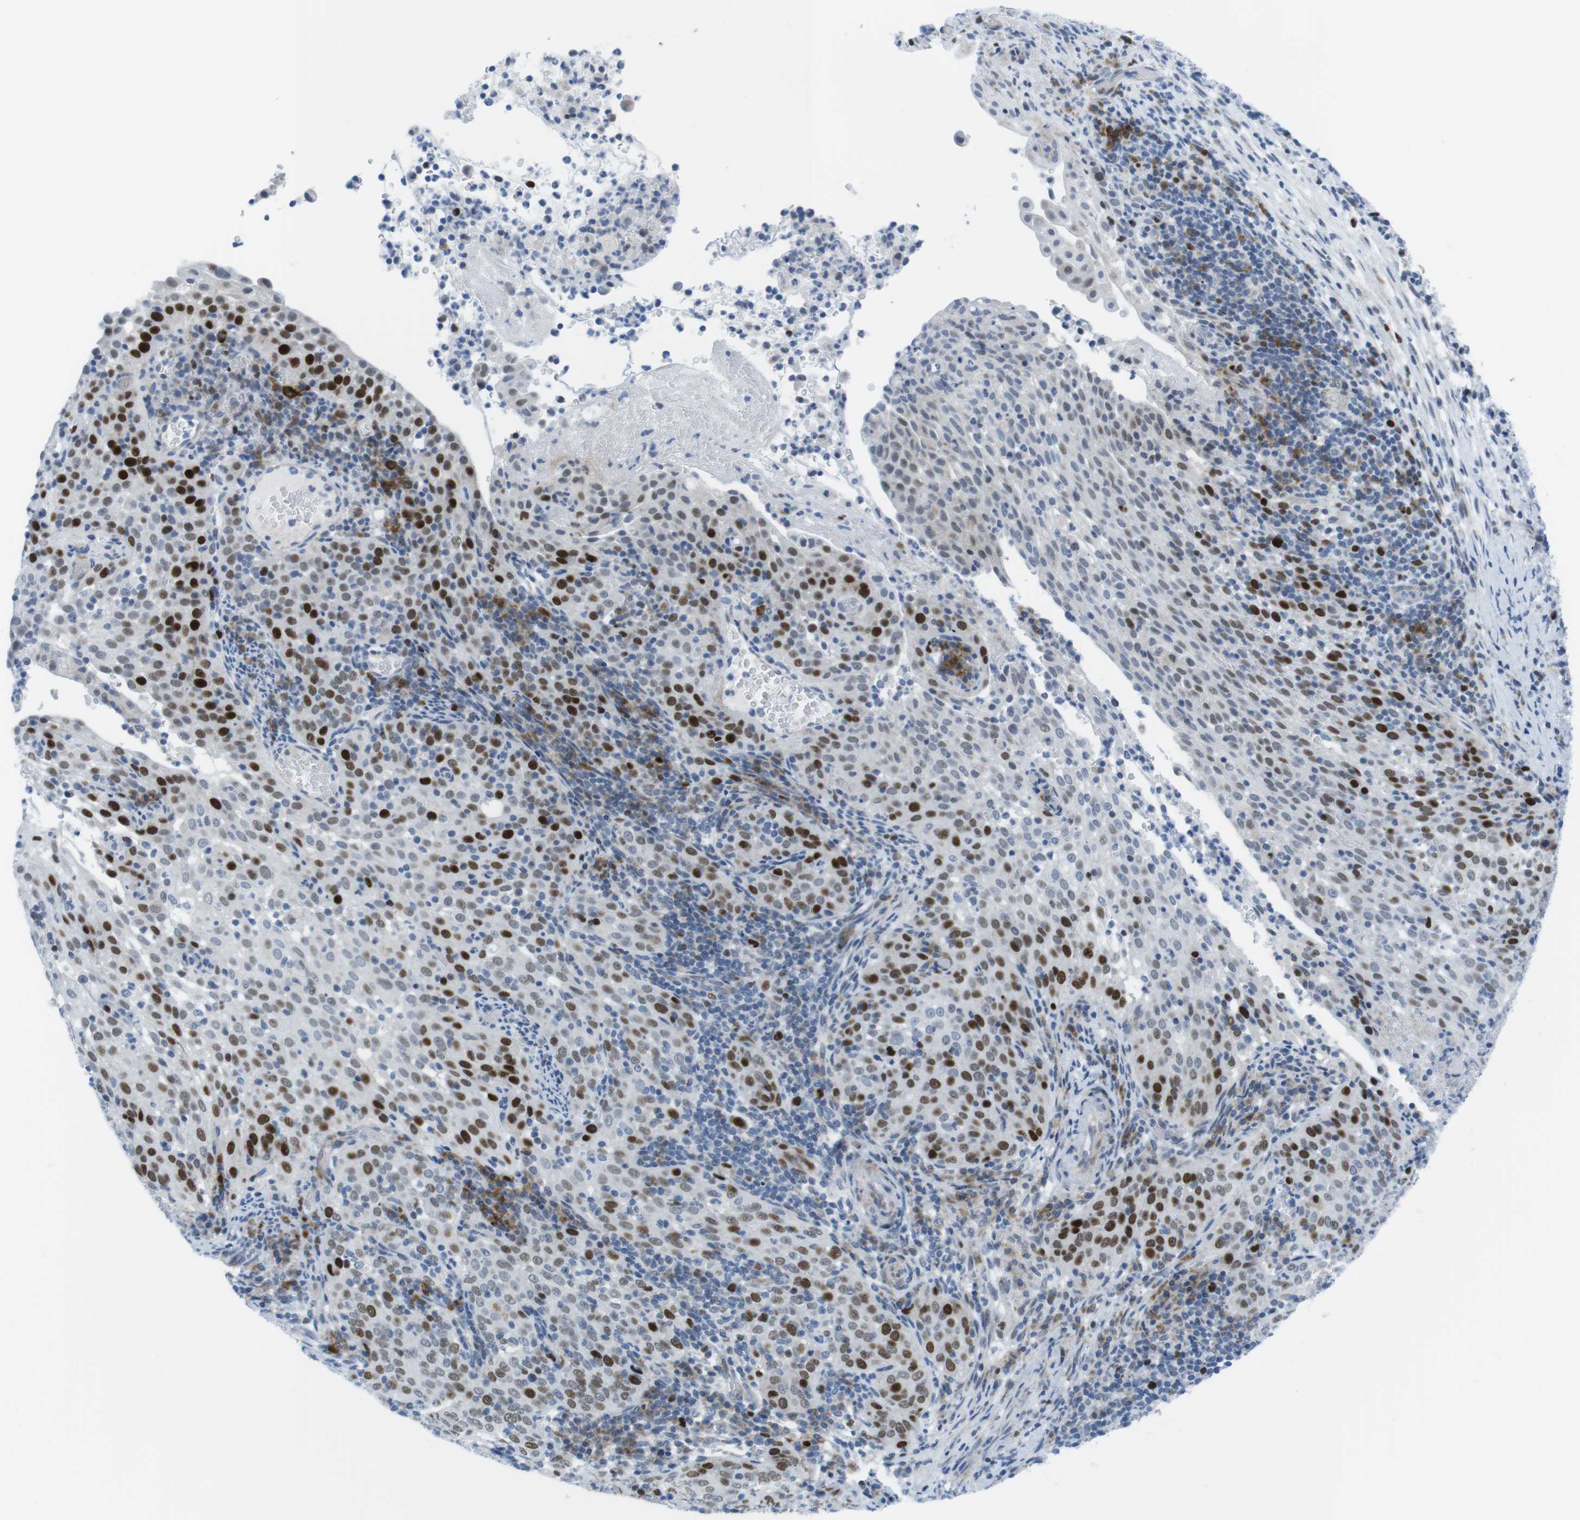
{"staining": {"intensity": "strong", "quantity": "25%-75%", "location": "nuclear"}, "tissue": "cervical cancer", "cell_type": "Tumor cells", "image_type": "cancer", "snomed": [{"axis": "morphology", "description": "Squamous cell carcinoma, NOS"}, {"axis": "topography", "description": "Cervix"}], "caption": "Cervical squamous cell carcinoma stained with immunohistochemistry displays strong nuclear staining in approximately 25%-75% of tumor cells.", "gene": "CHAF1A", "patient": {"sex": "female", "age": 51}}